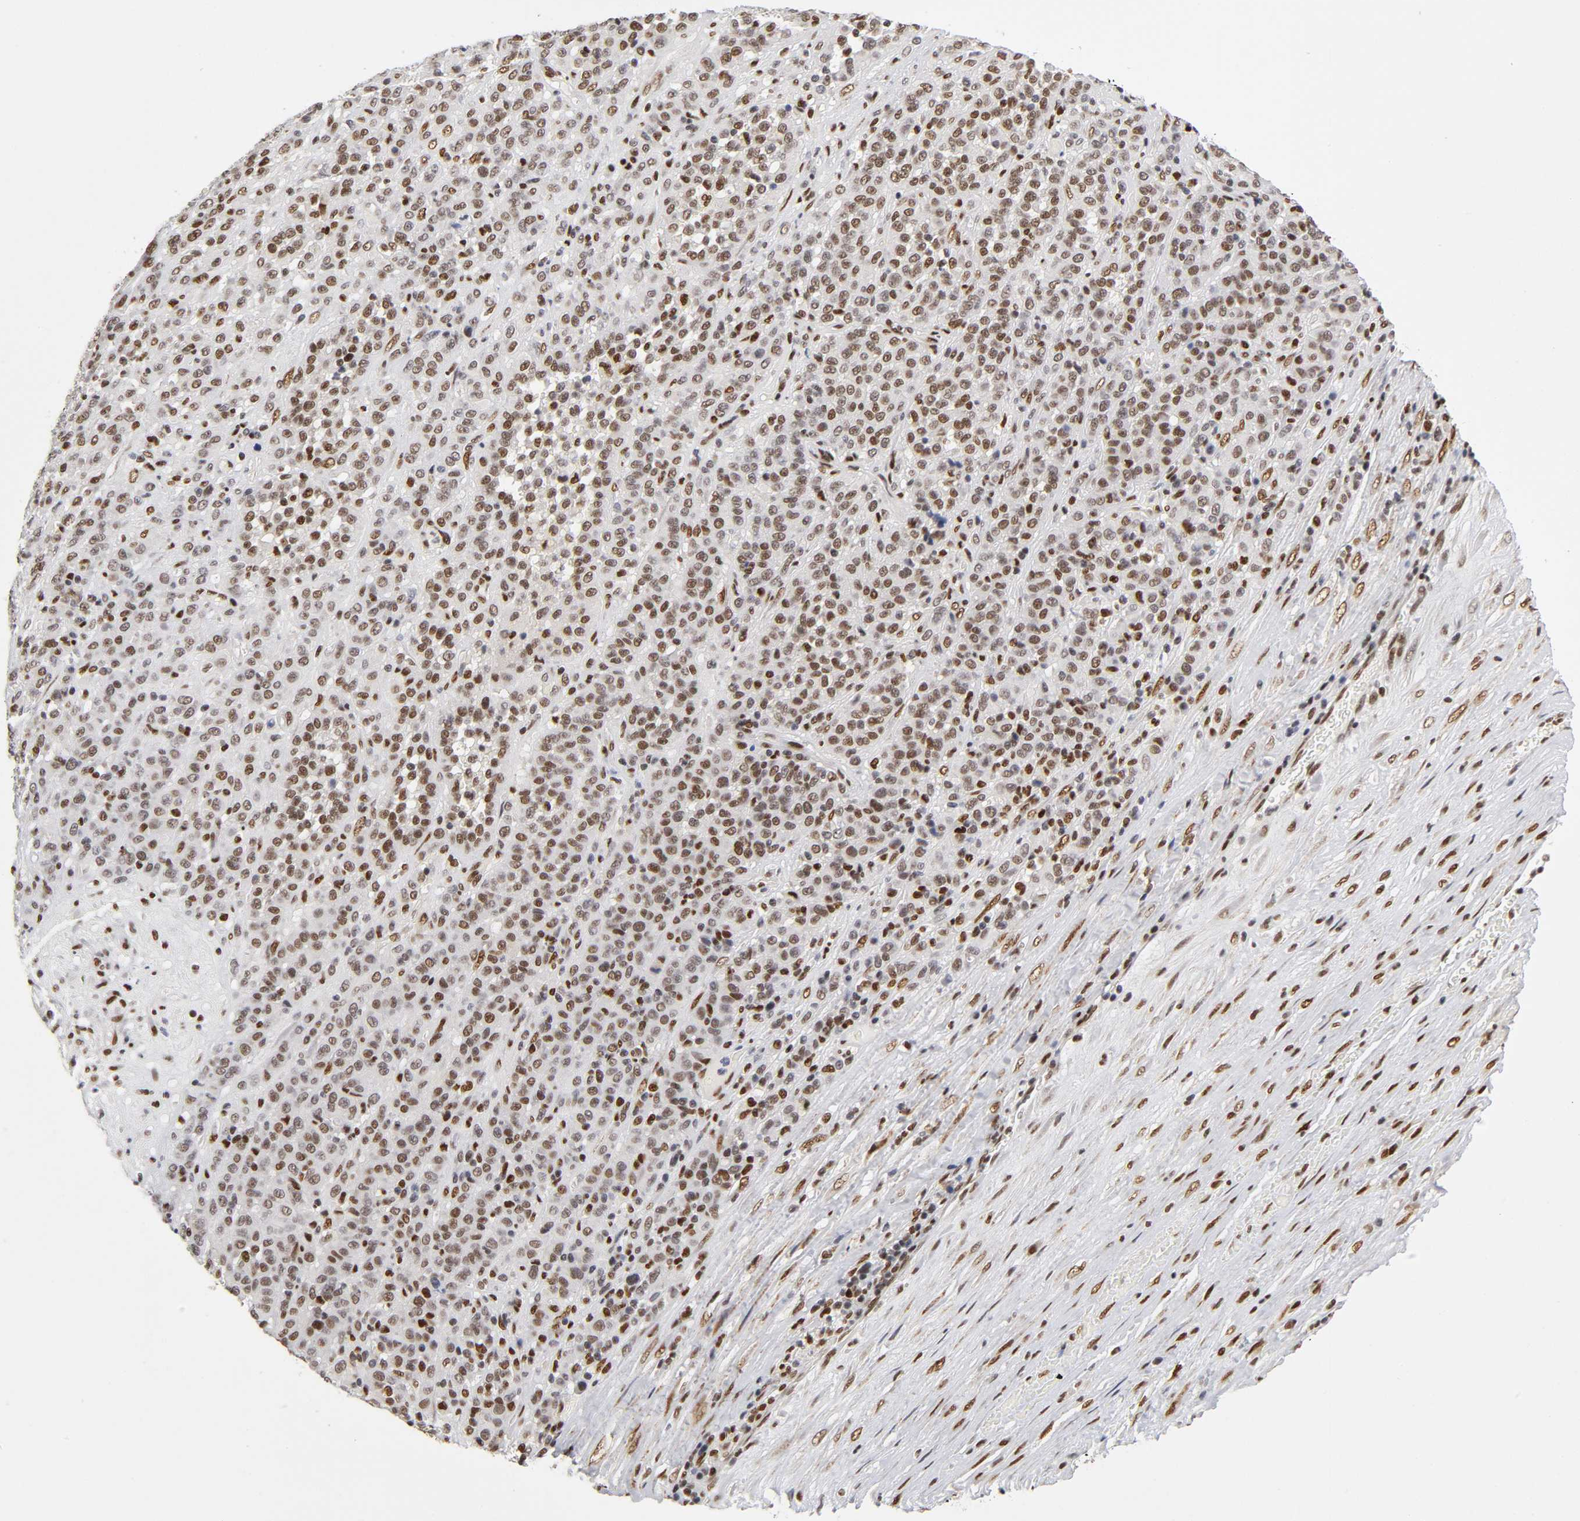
{"staining": {"intensity": "strong", "quantity": ">75%", "location": "nuclear"}, "tissue": "melanoma", "cell_type": "Tumor cells", "image_type": "cancer", "snomed": [{"axis": "morphology", "description": "Malignant melanoma, Metastatic site"}, {"axis": "topography", "description": "Pancreas"}], "caption": "Immunohistochemistry photomicrograph of melanoma stained for a protein (brown), which exhibits high levels of strong nuclear staining in approximately >75% of tumor cells.", "gene": "NR3C1", "patient": {"sex": "female", "age": 30}}